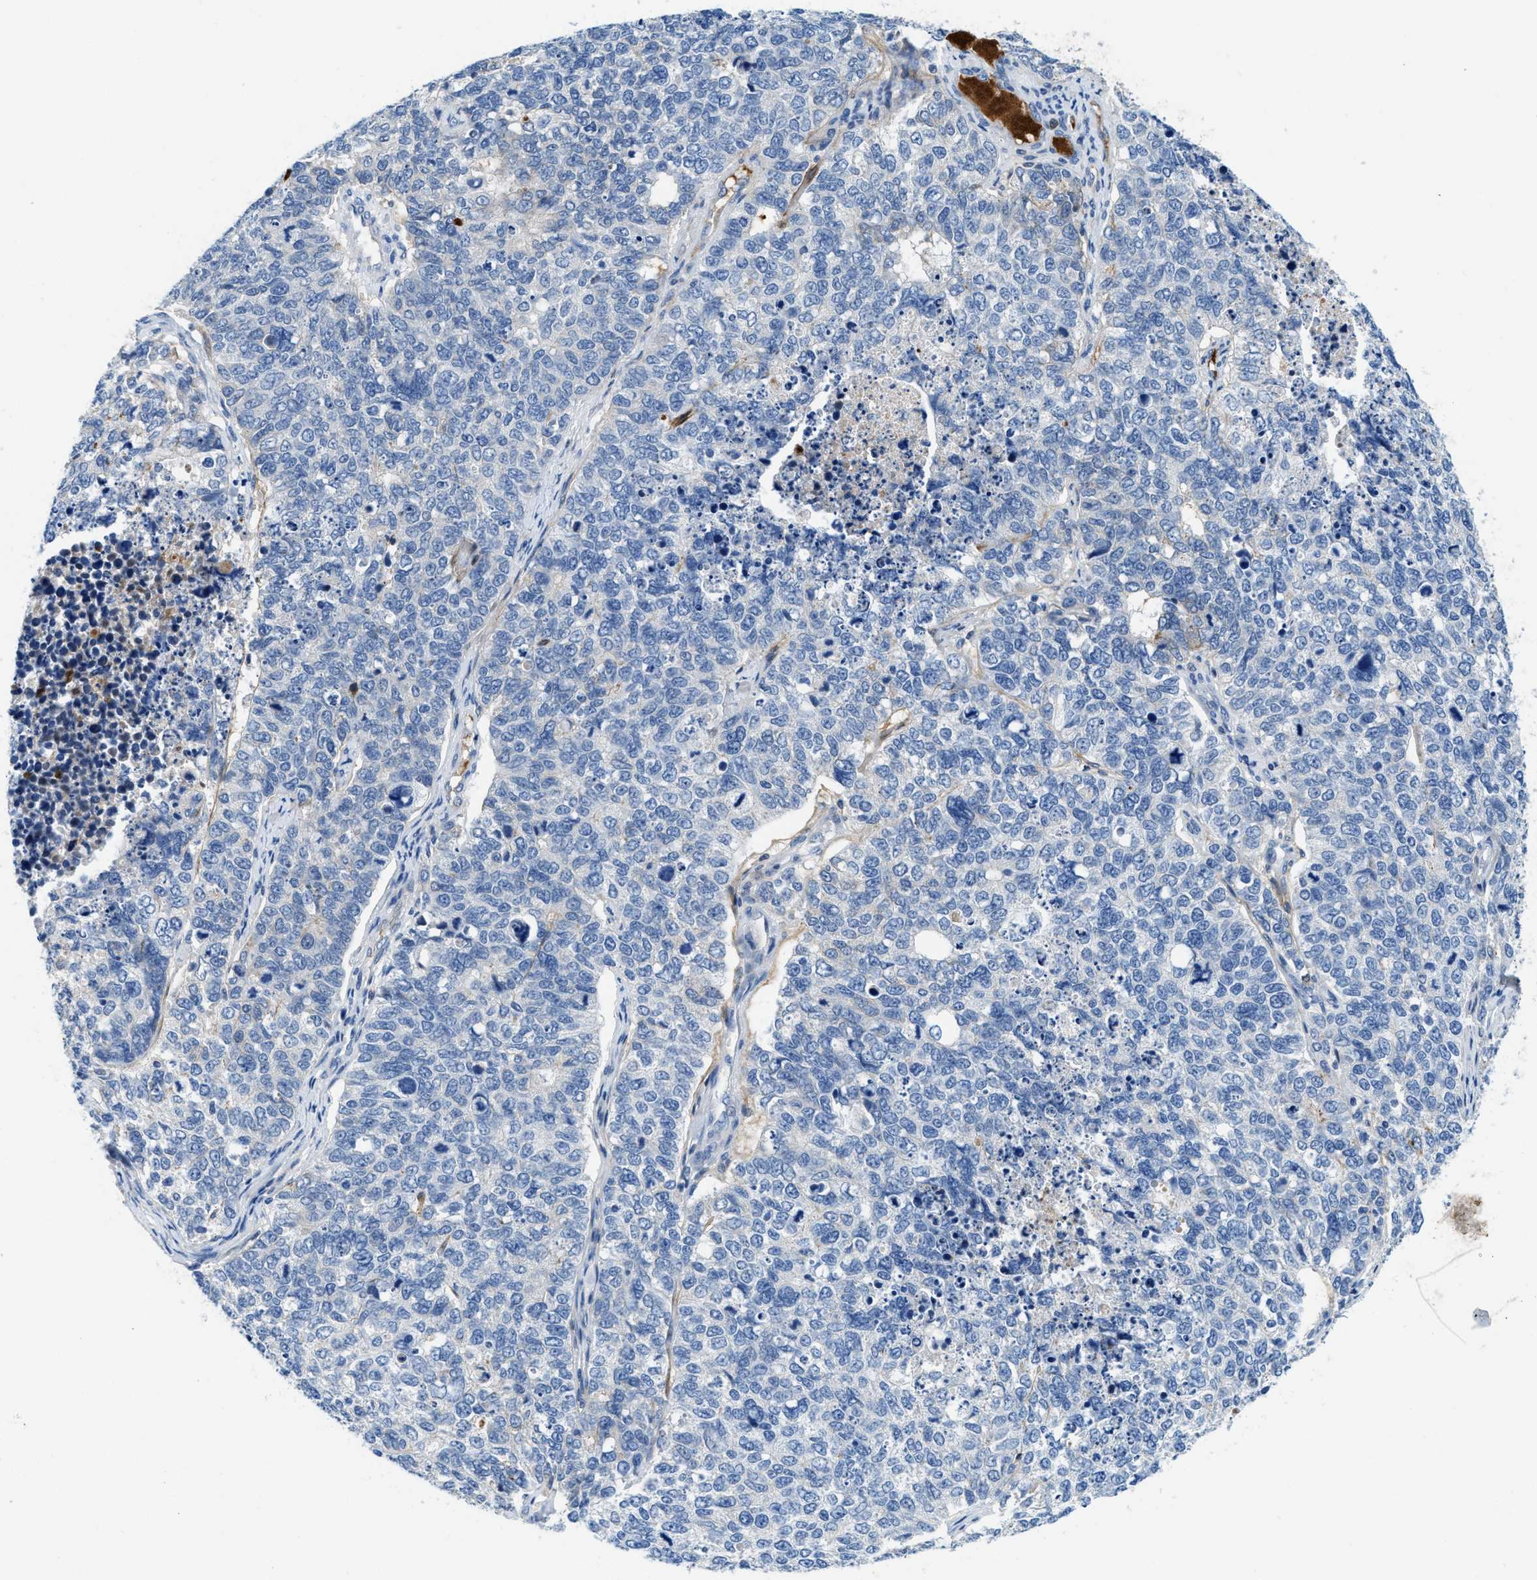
{"staining": {"intensity": "negative", "quantity": "none", "location": "none"}, "tissue": "cervical cancer", "cell_type": "Tumor cells", "image_type": "cancer", "snomed": [{"axis": "morphology", "description": "Squamous cell carcinoma, NOS"}, {"axis": "topography", "description": "Cervix"}], "caption": "The IHC photomicrograph has no significant expression in tumor cells of cervical cancer (squamous cell carcinoma) tissue. (Immunohistochemistry (ihc), brightfield microscopy, high magnification).", "gene": "CFB", "patient": {"sex": "female", "age": 63}}